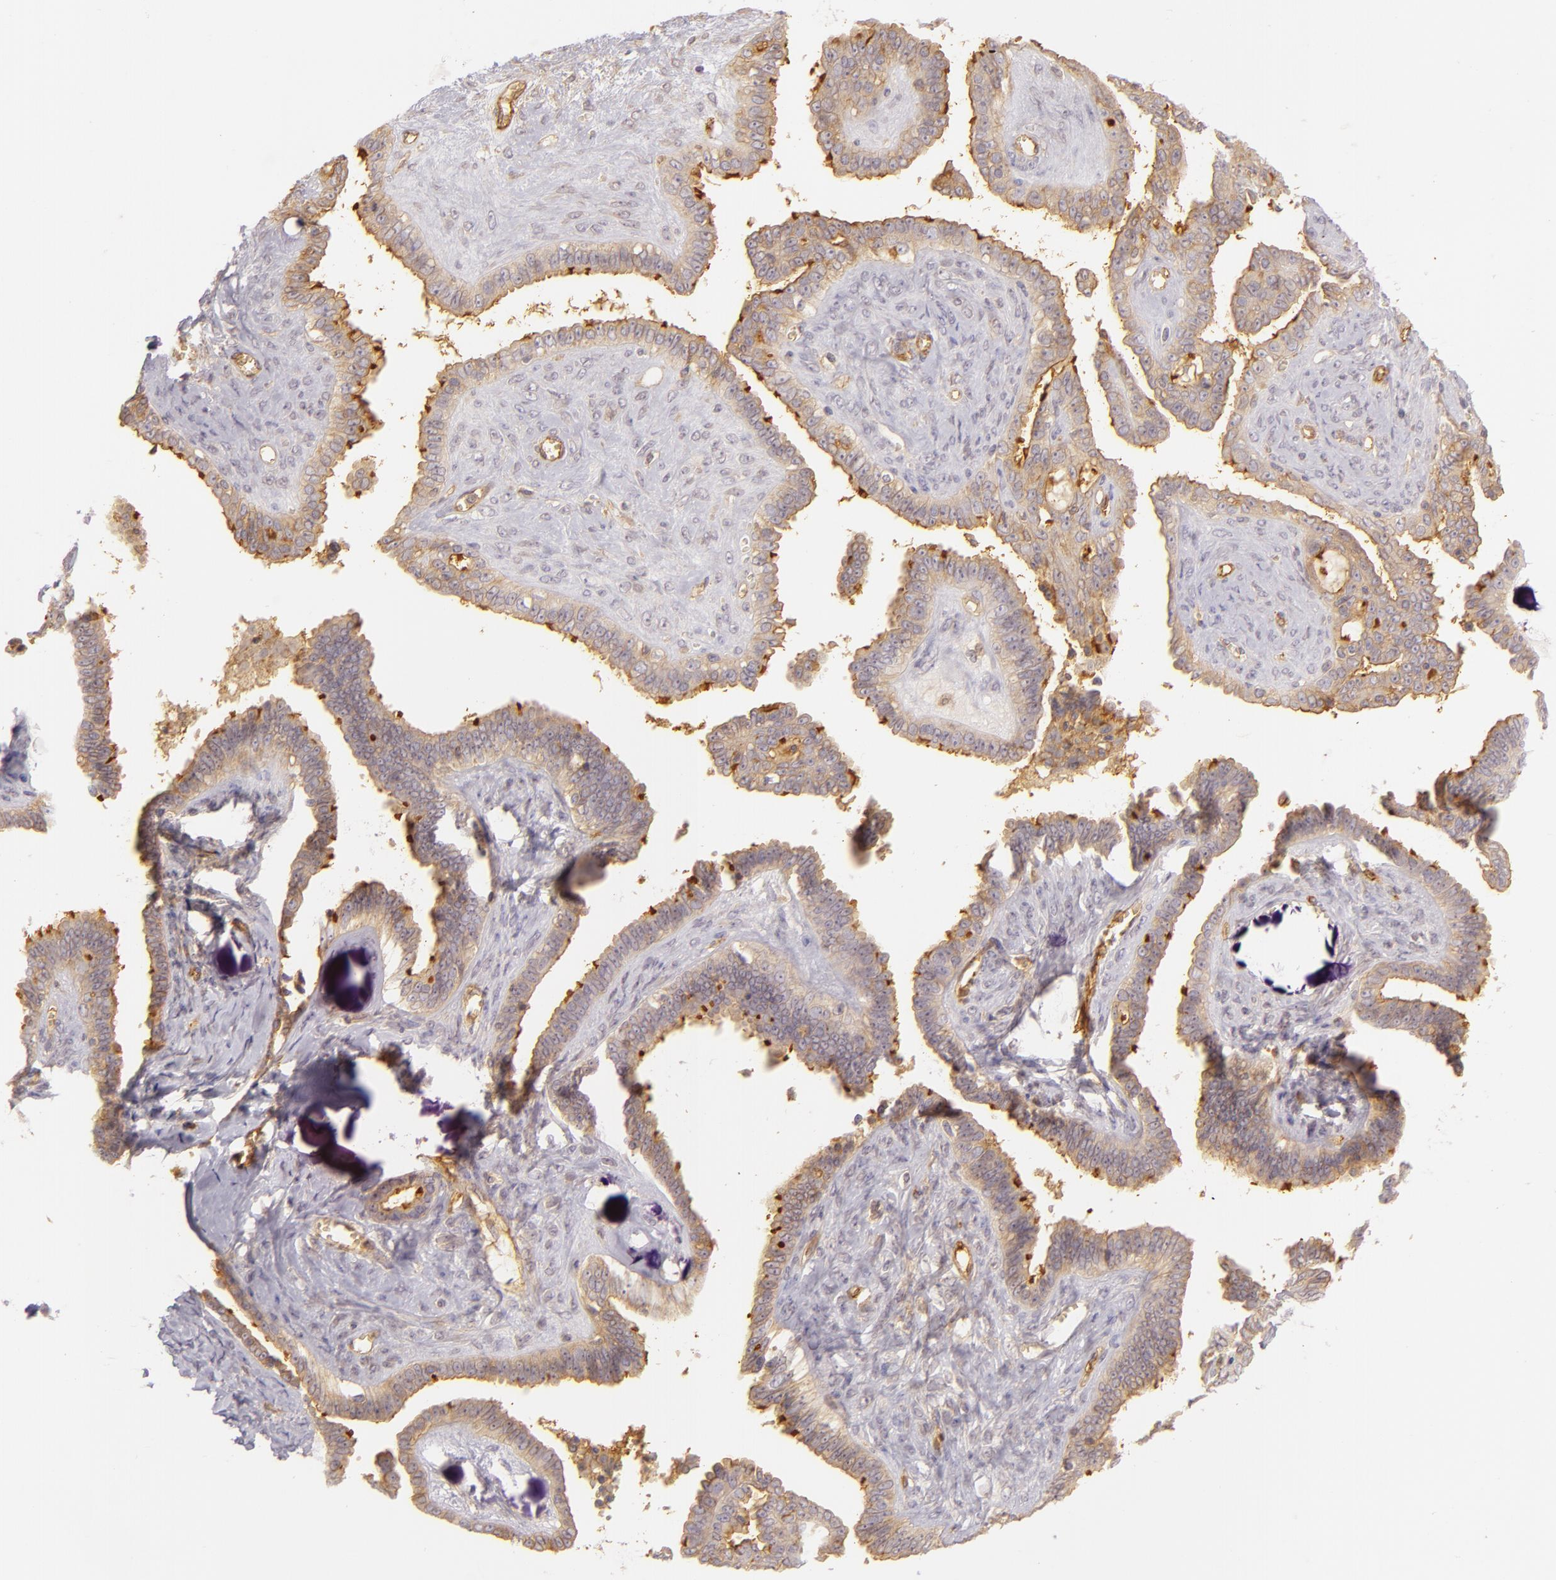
{"staining": {"intensity": "weak", "quantity": "25%-75%", "location": "cytoplasmic/membranous"}, "tissue": "ovarian cancer", "cell_type": "Tumor cells", "image_type": "cancer", "snomed": [{"axis": "morphology", "description": "Cystadenocarcinoma, serous, NOS"}, {"axis": "topography", "description": "Ovary"}], "caption": "Ovarian cancer tissue exhibits weak cytoplasmic/membranous expression in approximately 25%-75% of tumor cells (IHC, brightfield microscopy, high magnification).", "gene": "CD59", "patient": {"sex": "female", "age": 71}}